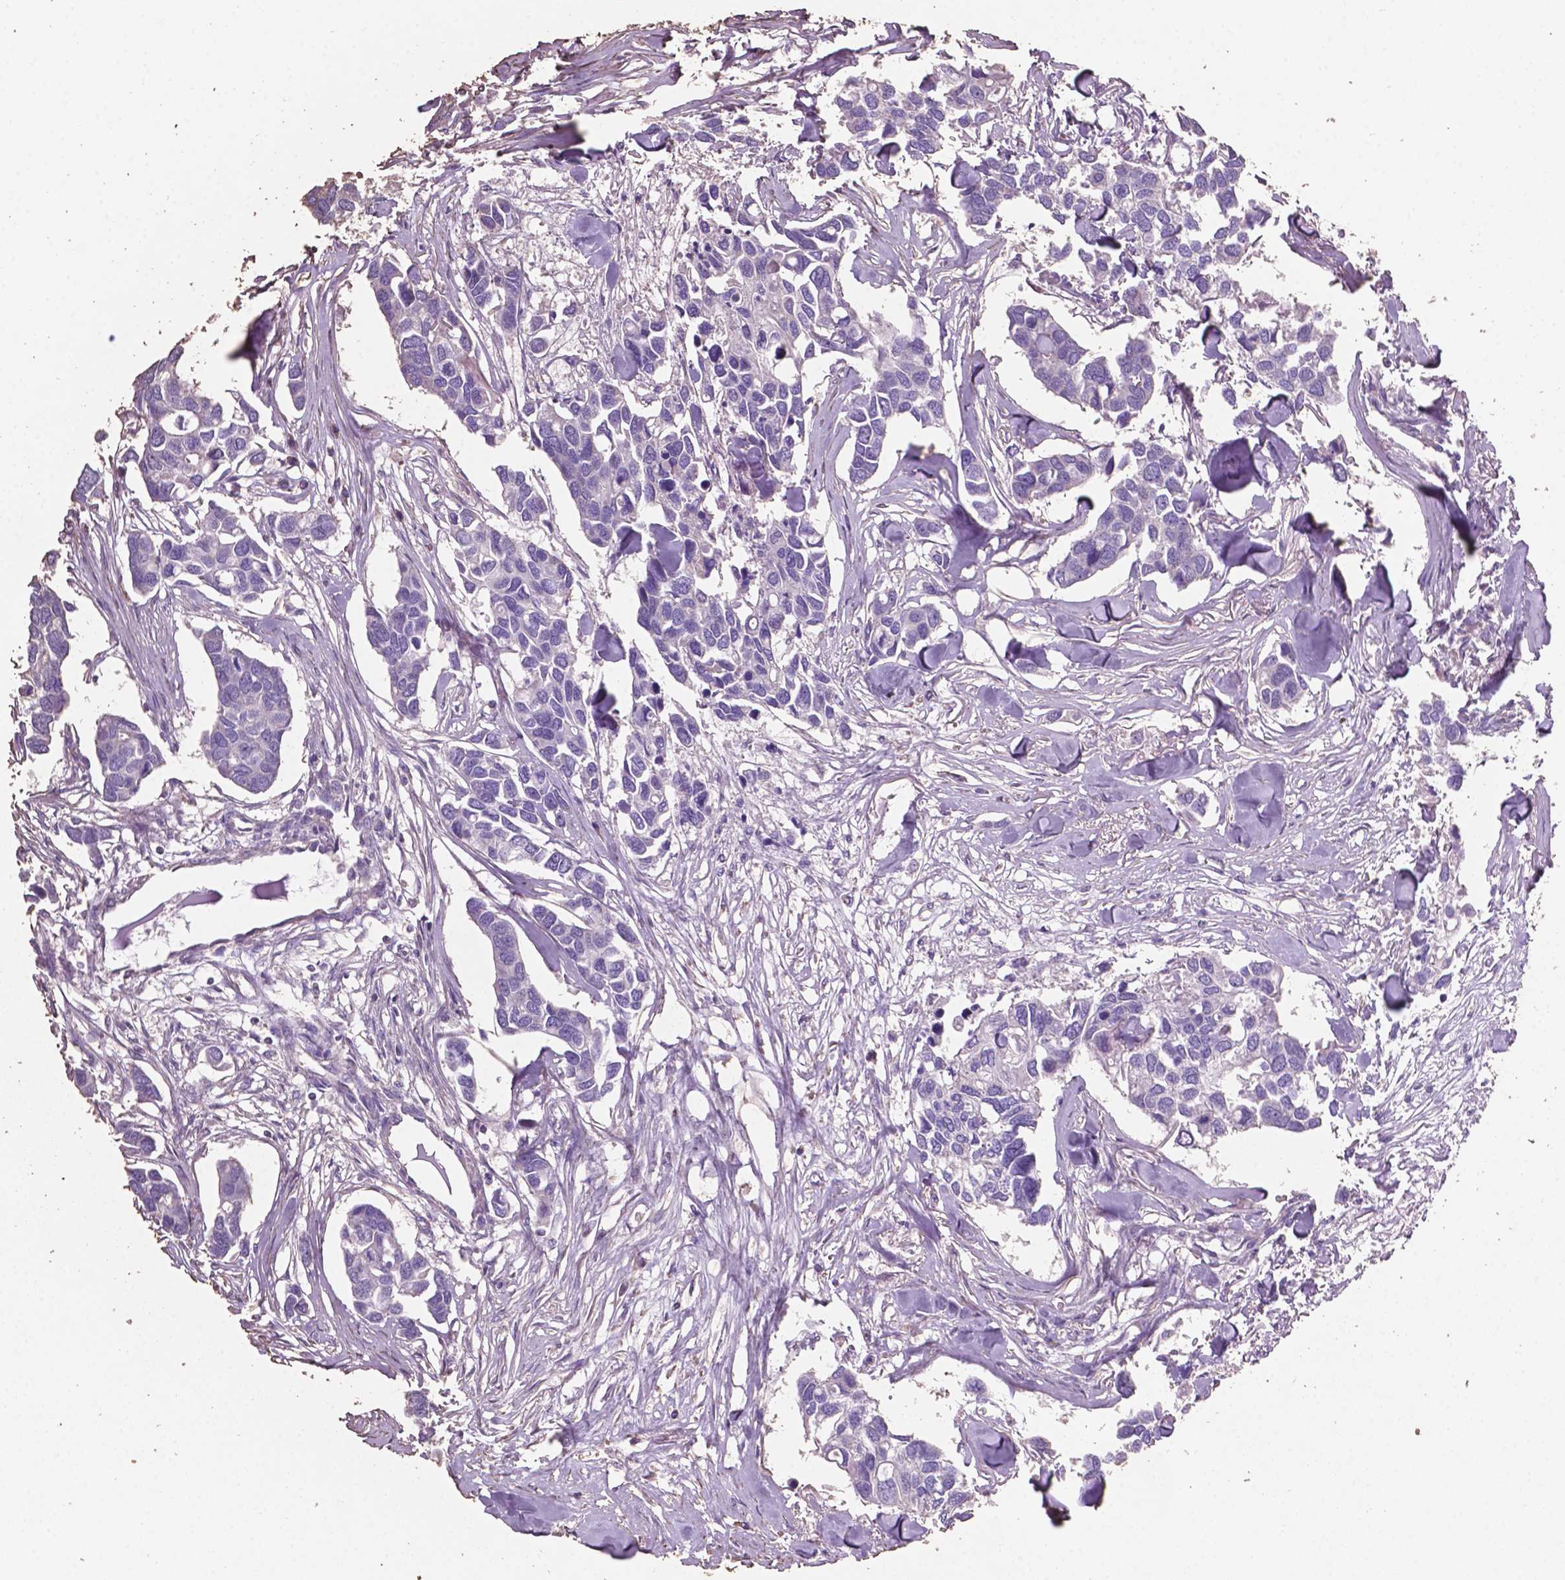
{"staining": {"intensity": "negative", "quantity": "none", "location": "none"}, "tissue": "breast cancer", "cell_type": "Tumor cells", "image_type": "cancer", "snomed": [{"axis": "morphology", "description": "Duct carcinoma"}, {"axis": "topography", "description": "Breast"}], "caption": "Tumor cells are negative for brown protein staining in breast cancer (invasive ductal carcinoma).", "gene": "COMMD4", "patient": {"sex": "female", "age": 83}}